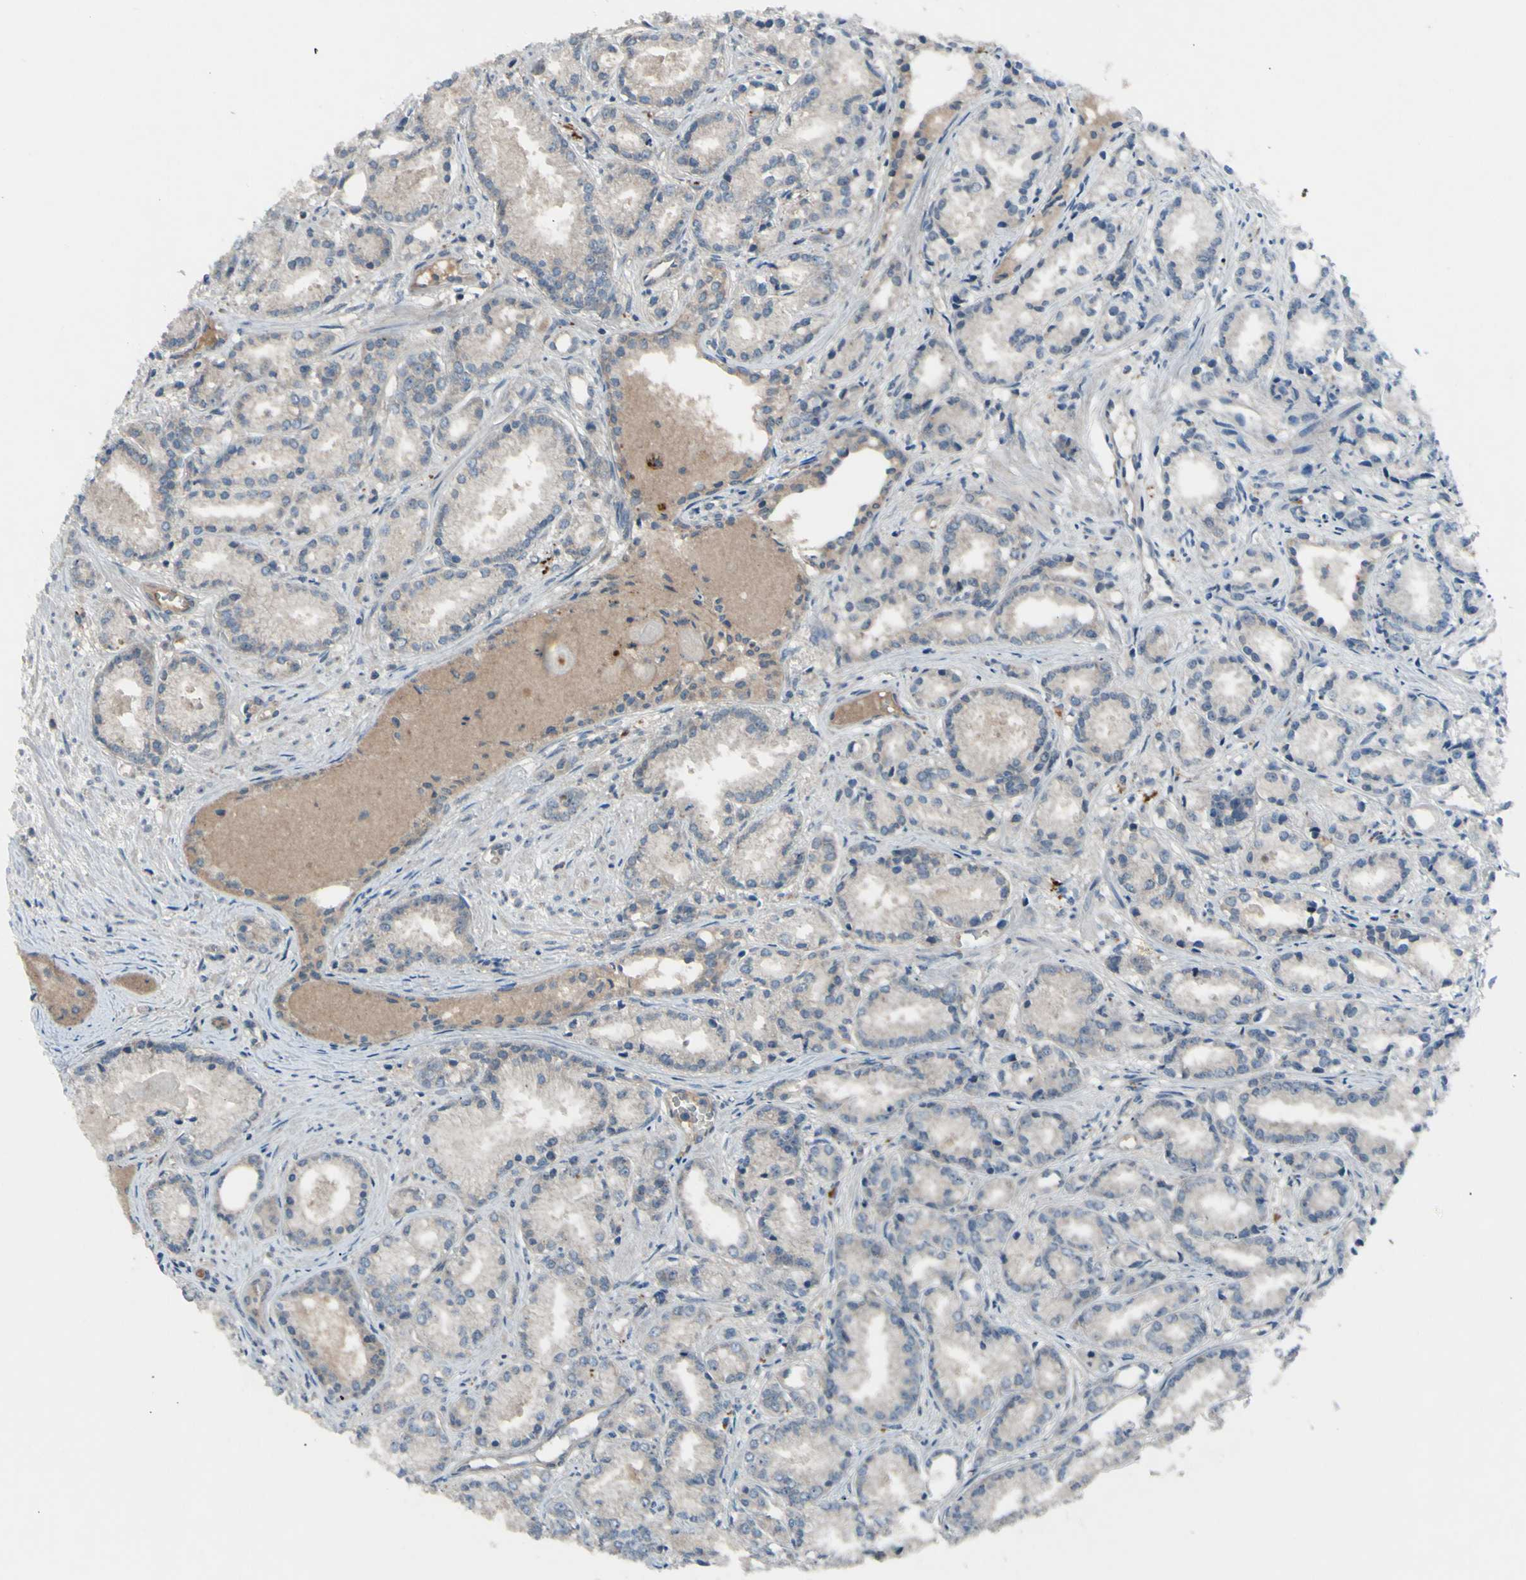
{"staining": {"intensity": "weak", "quantity": ">75%", "location": "cytoplasmic/membranous"}, "tissue": "prostate cancer", "cell_type": "Tumor cells", "image_type": "cancer", "snomed": [{"axis": "morphology", "description": "Adenocarcinoma, Low grade"}, {"axis": "topography", "description": "Prostate"}], "caption": "Immunohistochemical staining of low-grade adenocarcinoma (prostate) displays low levels of weak cytoplasmic/membranous protein staining in about >75% of tumor cells.", "gene": "AFP", "patient": {"sex": "male", "age": 72}}